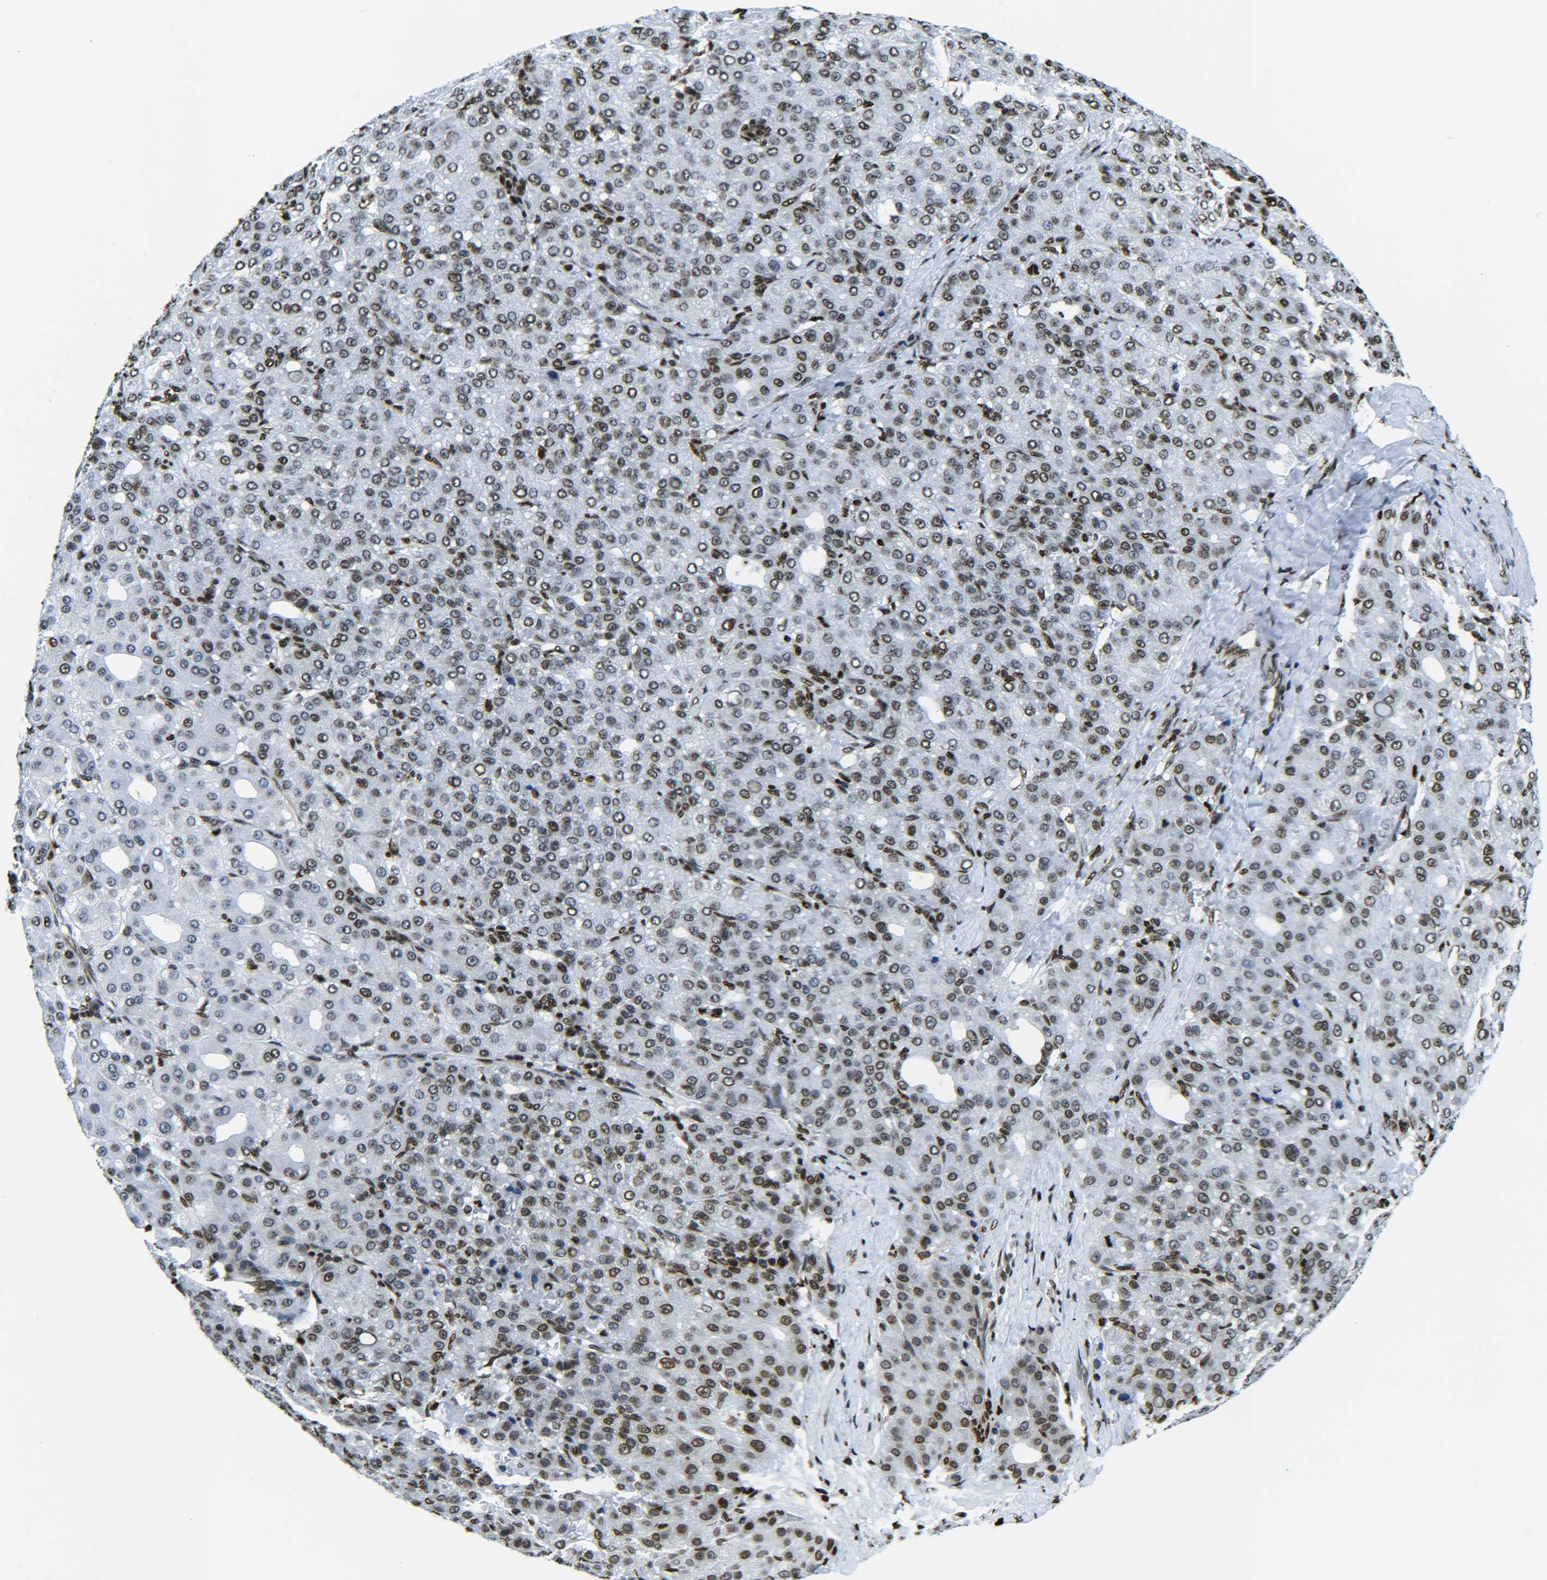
{"staining": {"intensity": "moderate", "quantity": "<25%", "location": "nuclear"}, "tissue": "liver cancer", "cell_type": "Tumor cells", "image_type": "cancer", "snomed": [{"axis": "morphology", "description": "Carcinoma, Hepatocellular, NOS"}, {"axis": "topography", "description": "Liver"}], "caption": "Liver hepatocellular carcinoma stained for a protein shows moderate nuclear positivity in tumor cells.", "gene": "H2AX", "patient": {"sex": "male", "age": 65}}